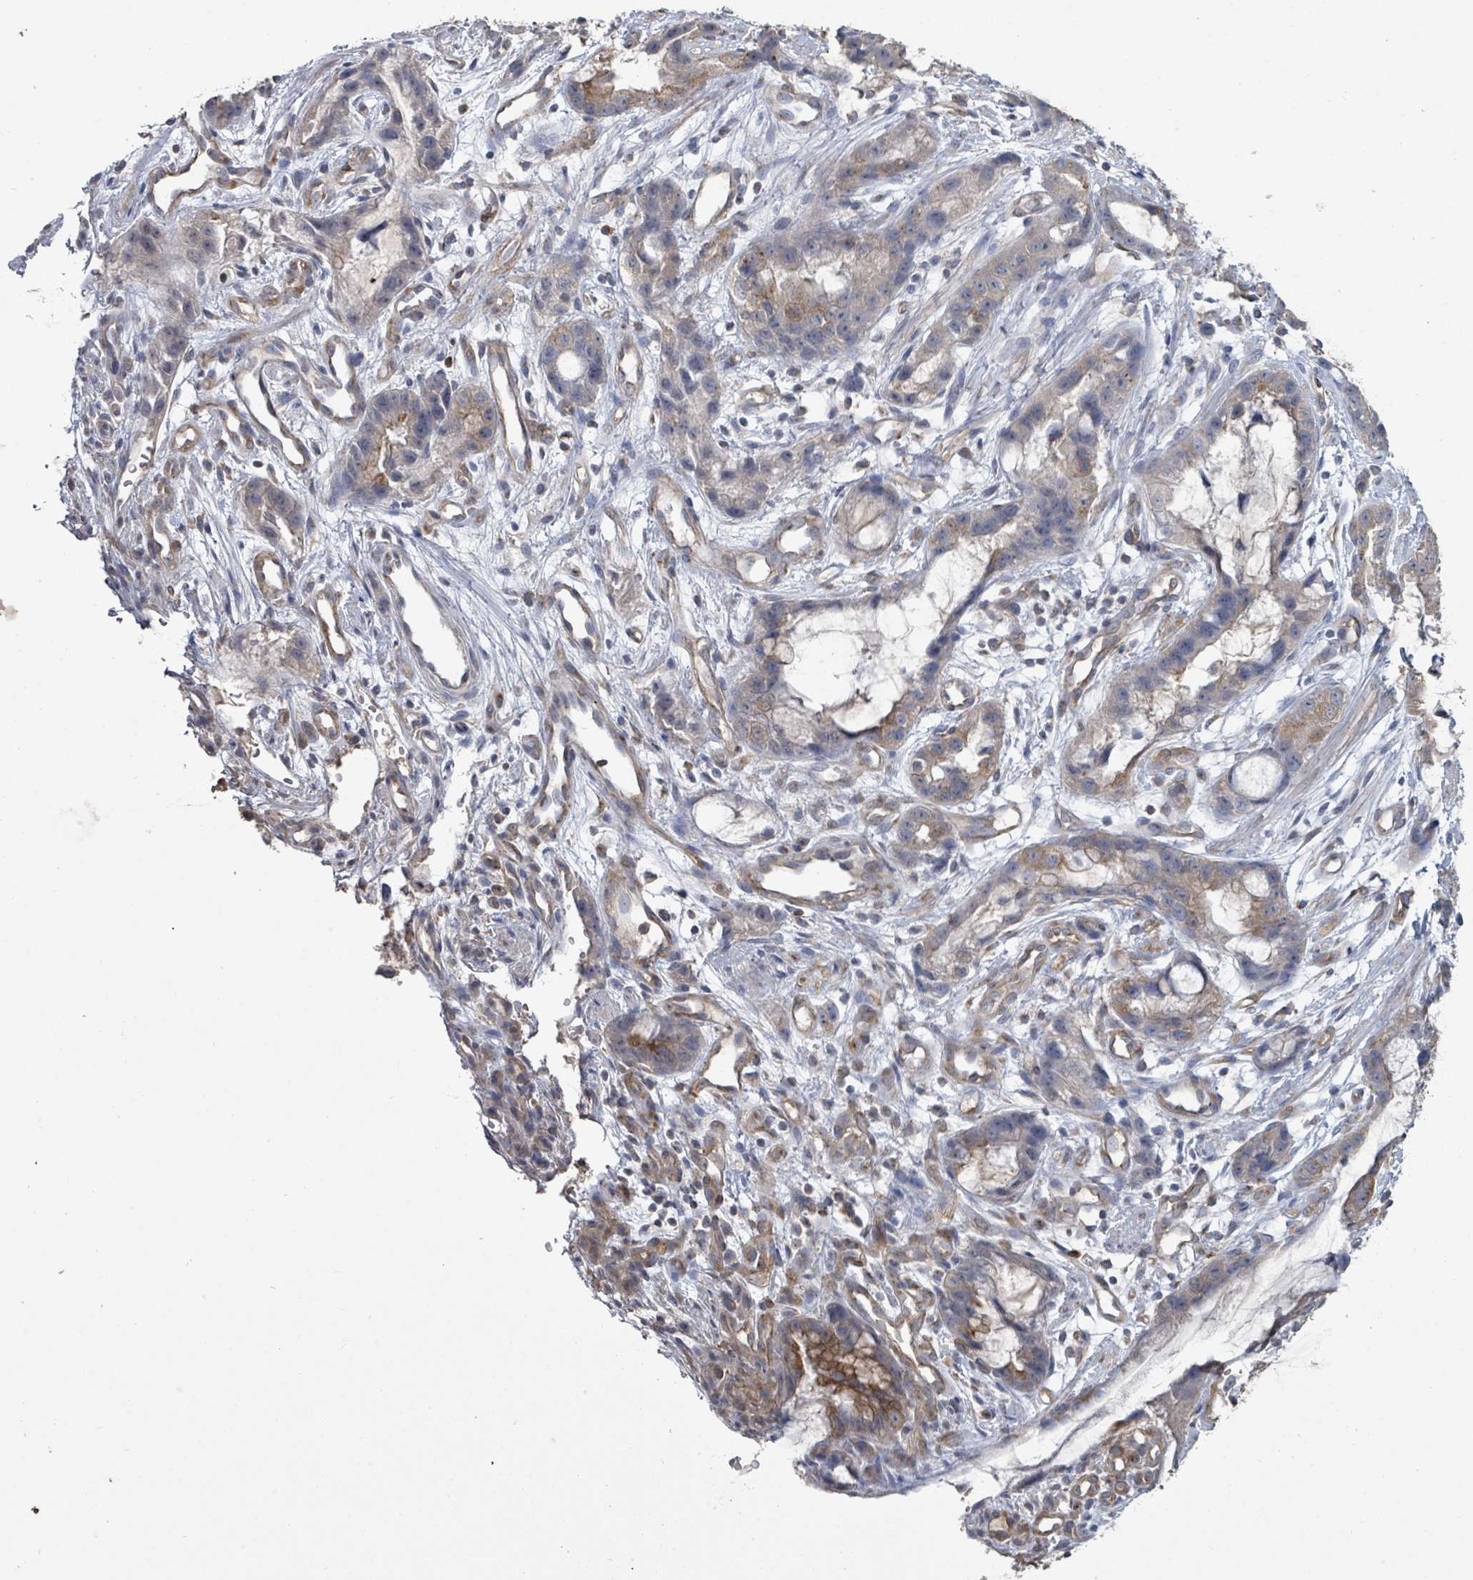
{"staining": {"intensity": "moderate", "quantity": ">75%", "location": "cytoplasmic/membranous"}, "tissue": "stomach cancer", "cell_type": "Tumor cells", "image_type": "cancer", "snomed": [{"axis": "morphology", "description": "Adenocarcinoma, NOS"}, {"axis": "topography", "description": "Stomach"}], "caption": "Stomach cancer (adenocarcinoma) tissue shows moderate cytoplasmic/membranous staining in approximately >75% of tumor cells, visualized by immunohistochemistry.", "gene": "SLC9A7", "patient": {"sex": "male", "age": 55}}